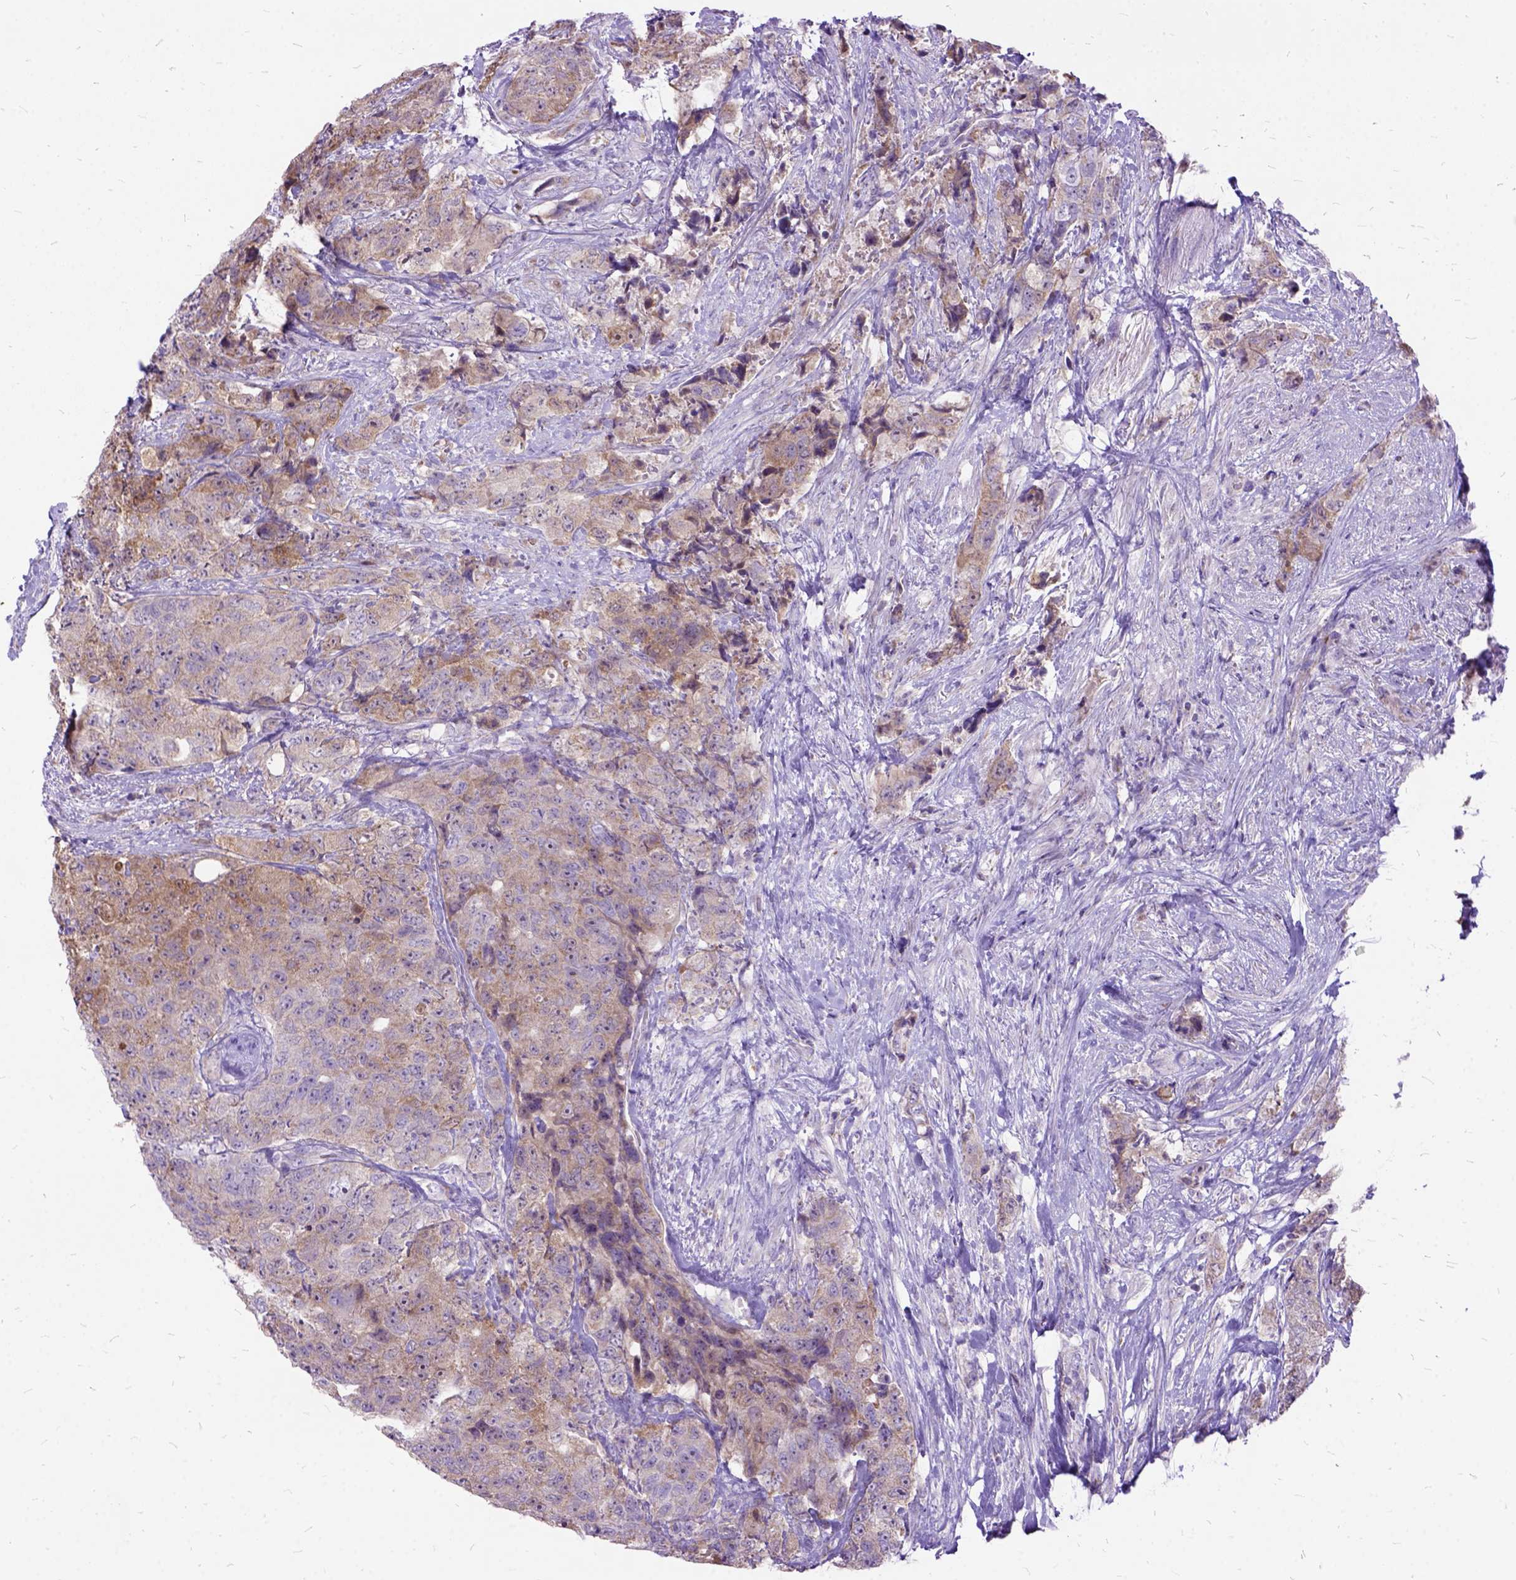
{"staining": {"intensity": "weak", "quantity": ">75%", "location": "cytoplasmic/membranous"}, "tissue": "urothelial cancer", "cell_type": "Tumor cells", "image_type": "cancer", "snomed": [{"axis": "morphology", "description": "Urothelial carcinoma, High grade"}, {"axis": "topography", "description": "Urinary bladder"}], "caption": "Brown immunohistochemical staining in human urothelial cancer shows weak cytoplasmic/membranous expression in about >75% of tumor cells. The staining is performed using DAB brown chromogen to label protein expression. The nuclei are counter-stained blue using hematoxylin.", "gene": "CTAG2", "patient": {"sex": "female", "age": 78}}